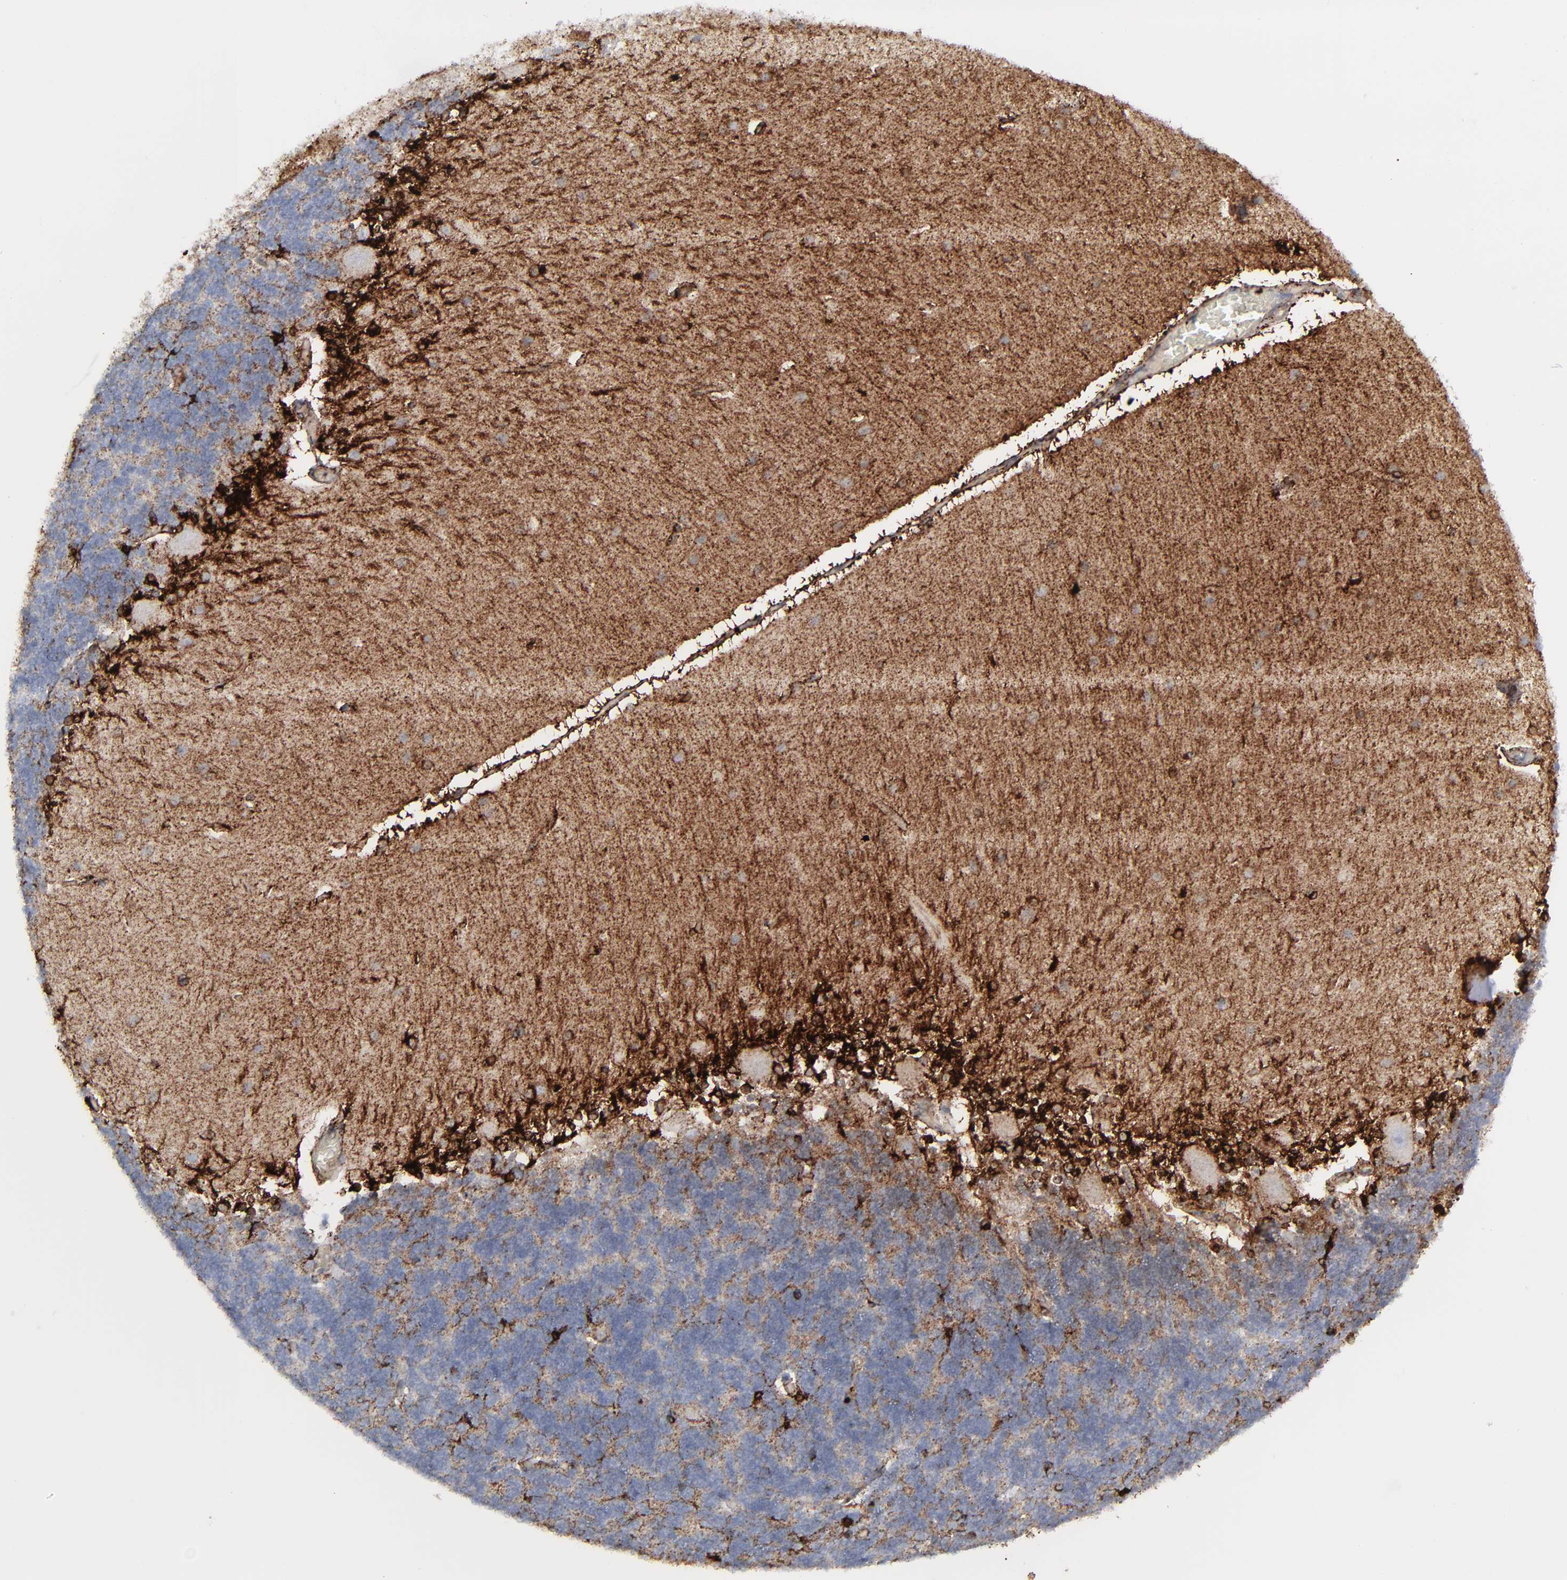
{"staining": {"intensity": "negative", "quantity": "none", "location": "none"}, "tissue": "cerebellum", "cell_type": "Cells in granular layer", "image_type": "normal", "snomed": [{"axis": "morphology", "description": "Normal tissue, NOS"}, {"axis": "topography", "description": "Cerebellum"}], "caption": "Protein analysis of benign cerebellum demonstrates no significant expression in cells in granular layer.", "gene": "SPARC", "patient": {"sex": "female", "age": 54}}